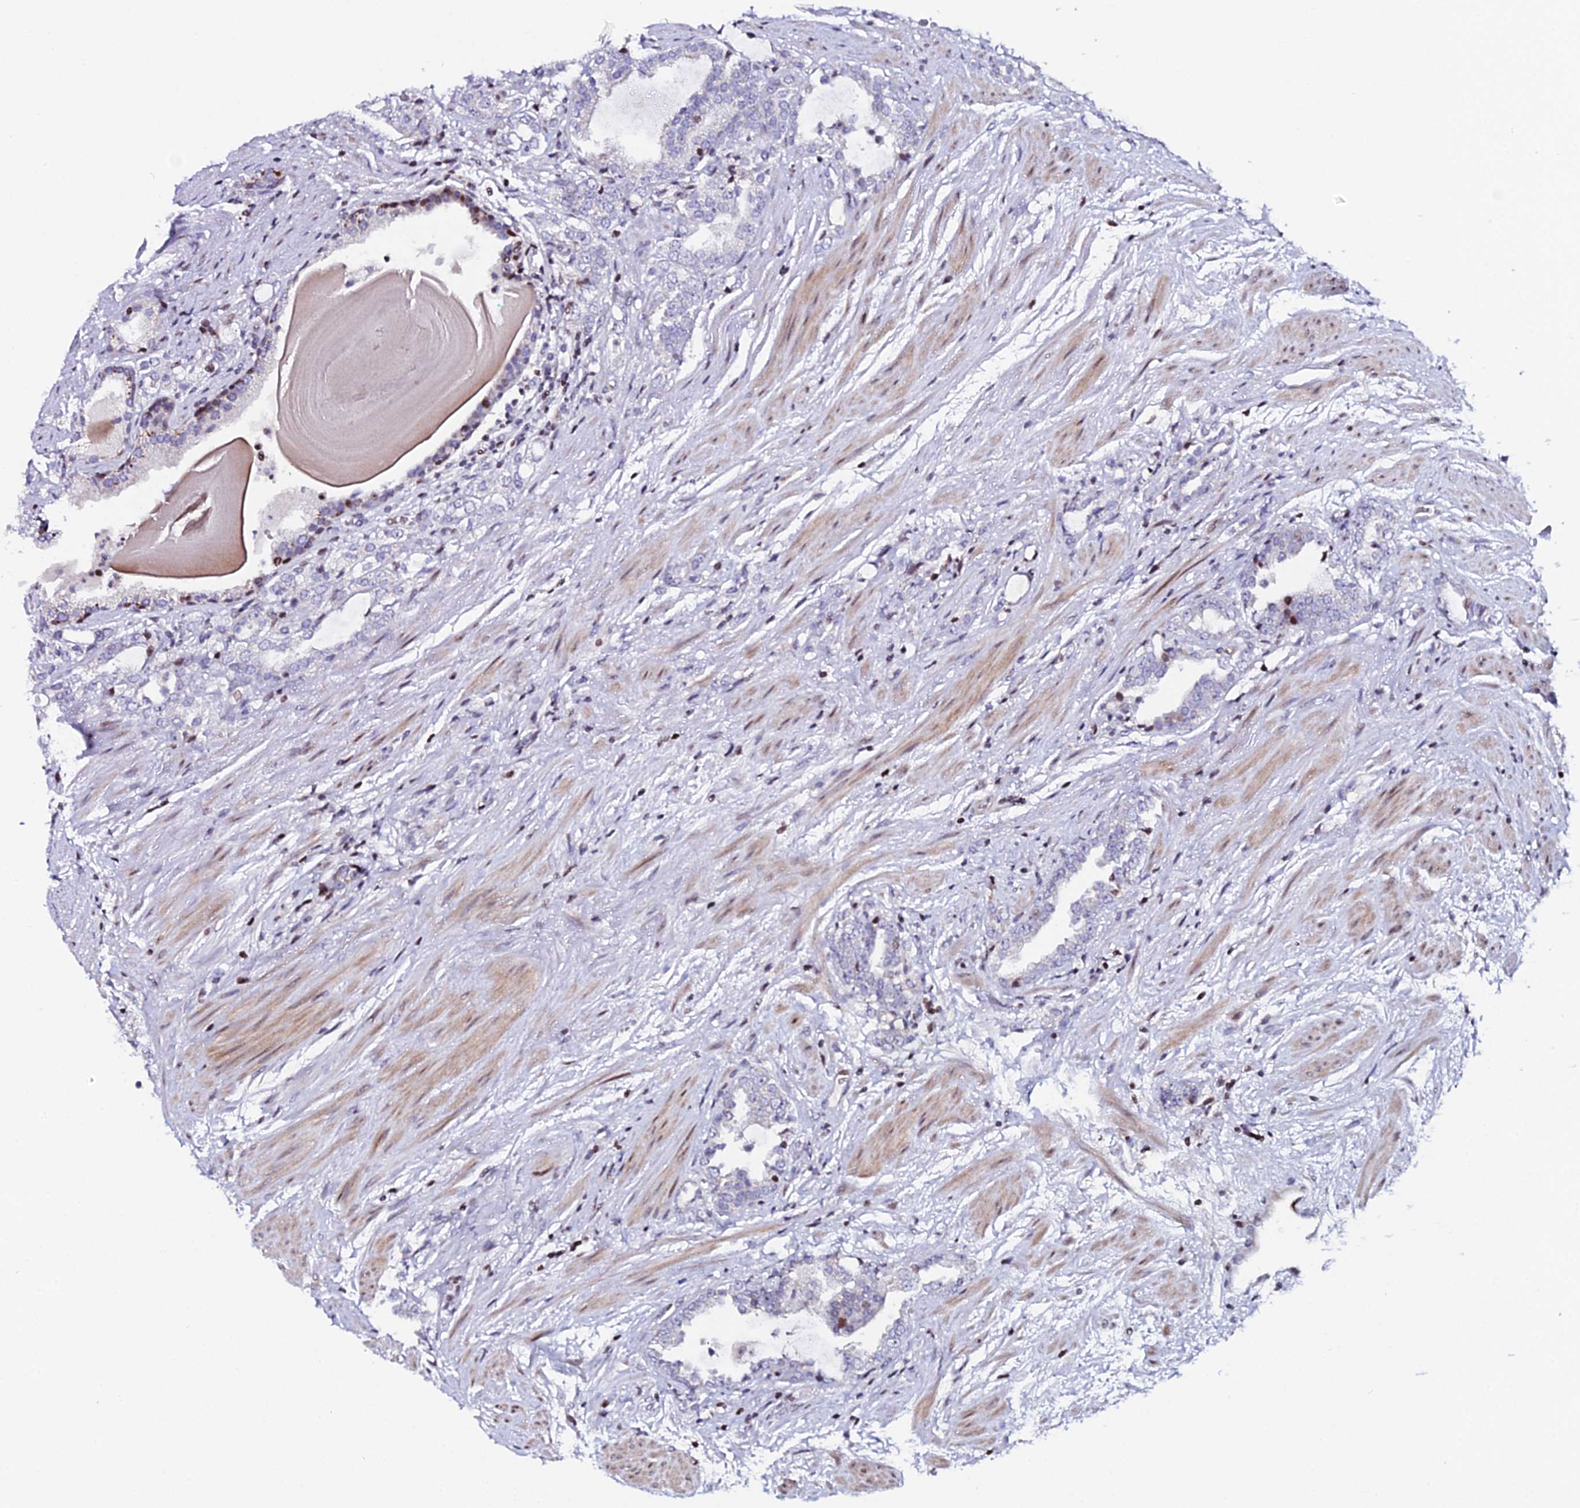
{"staining": {"intensity": "strong", "quantity": "<25%", "location": "nuclear"}, "tissue": "prostate cancer", "cell_type": "Tumor cells", "image_type": "cancer", "snomed": [{"axis": "morphology", "description": "Adenocarcinoma, High grade"}, {"axis": "topography", "description": "Prostate"}], "caption": "Tumor cells reveal strong nuclear staining in about <25% of cells in prostate cancer.", "gene": "MYNN", "patient": {"sex": "male", "age": 64}}